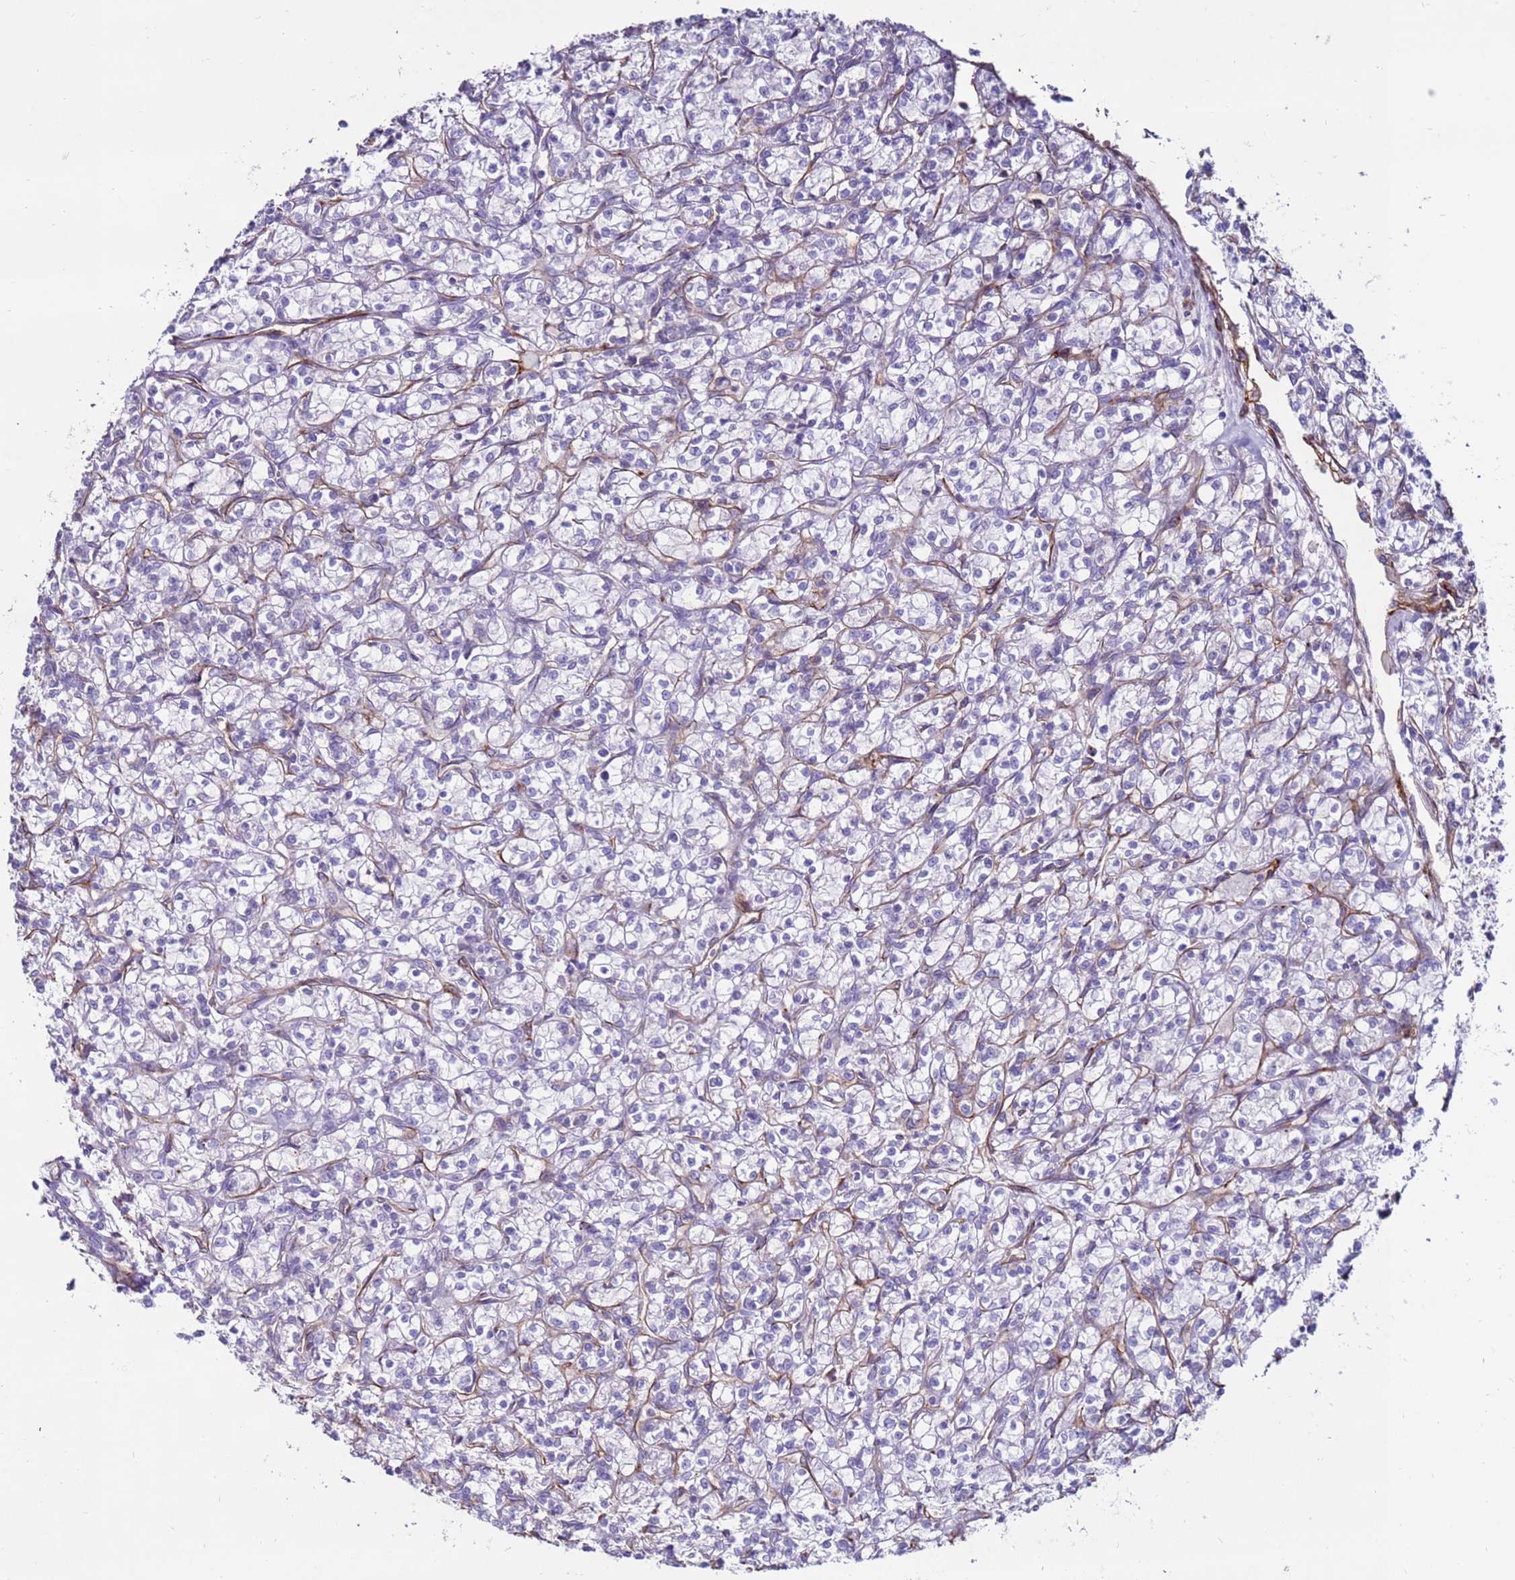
{"staining": {"intensity": "negative", "quantity": "none", "location": "none"}, "tissue": "renal cancer", "cell_type": "Tumor cells", "image_type": "cancer", "snomed": [{"axis": "morphology", "description": "Adenocarcinoma, NOS"}, {"axis": "topography", "description": "Kidney"}], "caption": "A histopathology image of renal cancer stained for a protein reveals no brown staining in tumor cells.", "gene": "CLEC4M", "patient": {"sex": "female", "age": 59}}